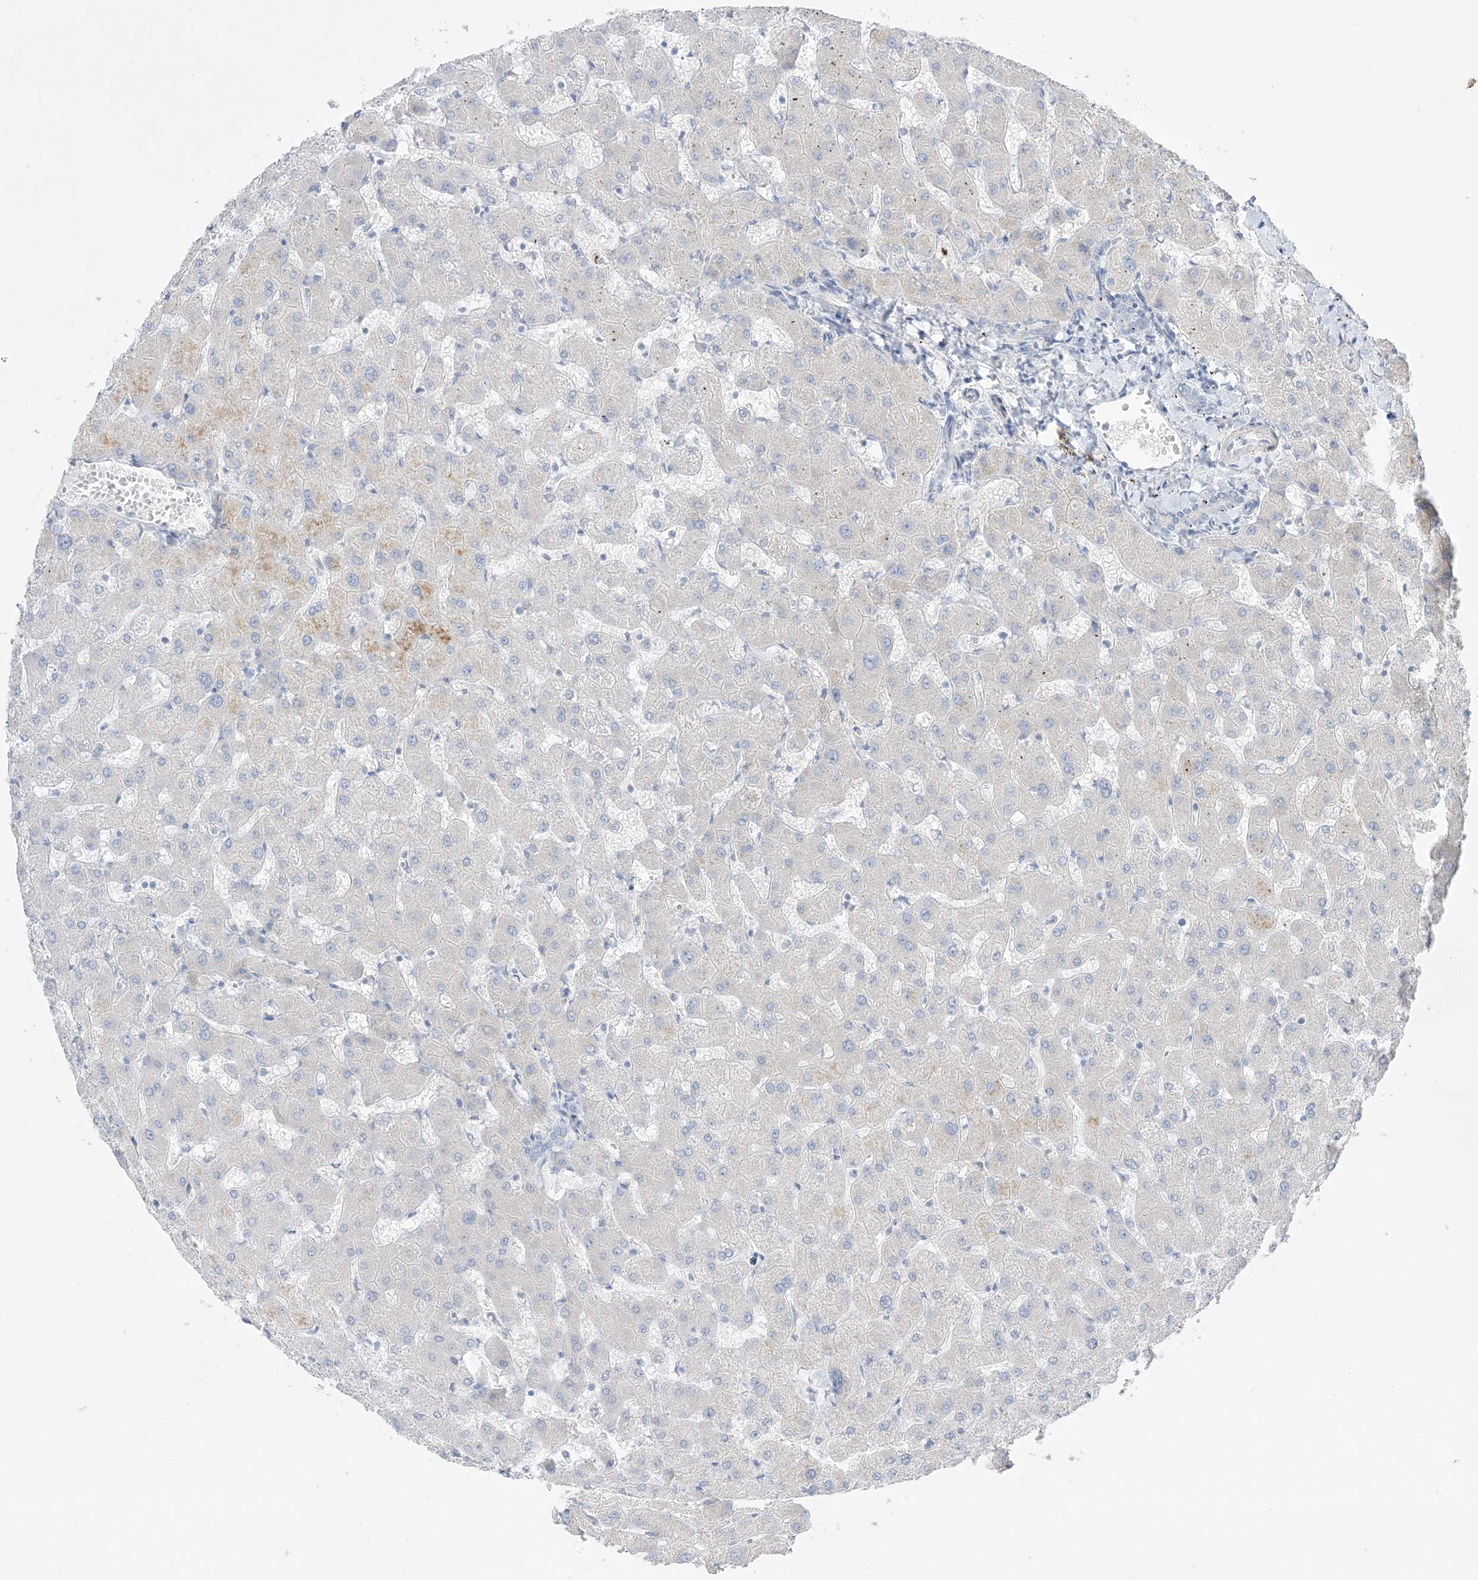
{"staining": {"intensity": "negative", "quantity": "none", "location": "none"}, "tissue": "liver", "cell_type": "Cholangiocytes", "image_type": "normal", "snomed": [{"axis": "morphology", "description": "Normal tissue, NOS"}, {"axis": "topography", "description": "Liver"}], "caption": "Immunohistochemistry (IHC) of unremarkable liver demonstrates no positivity in cholangiocytes.", "gene": "FAM184A", "patient": {"sex": "female", "age": 63}}